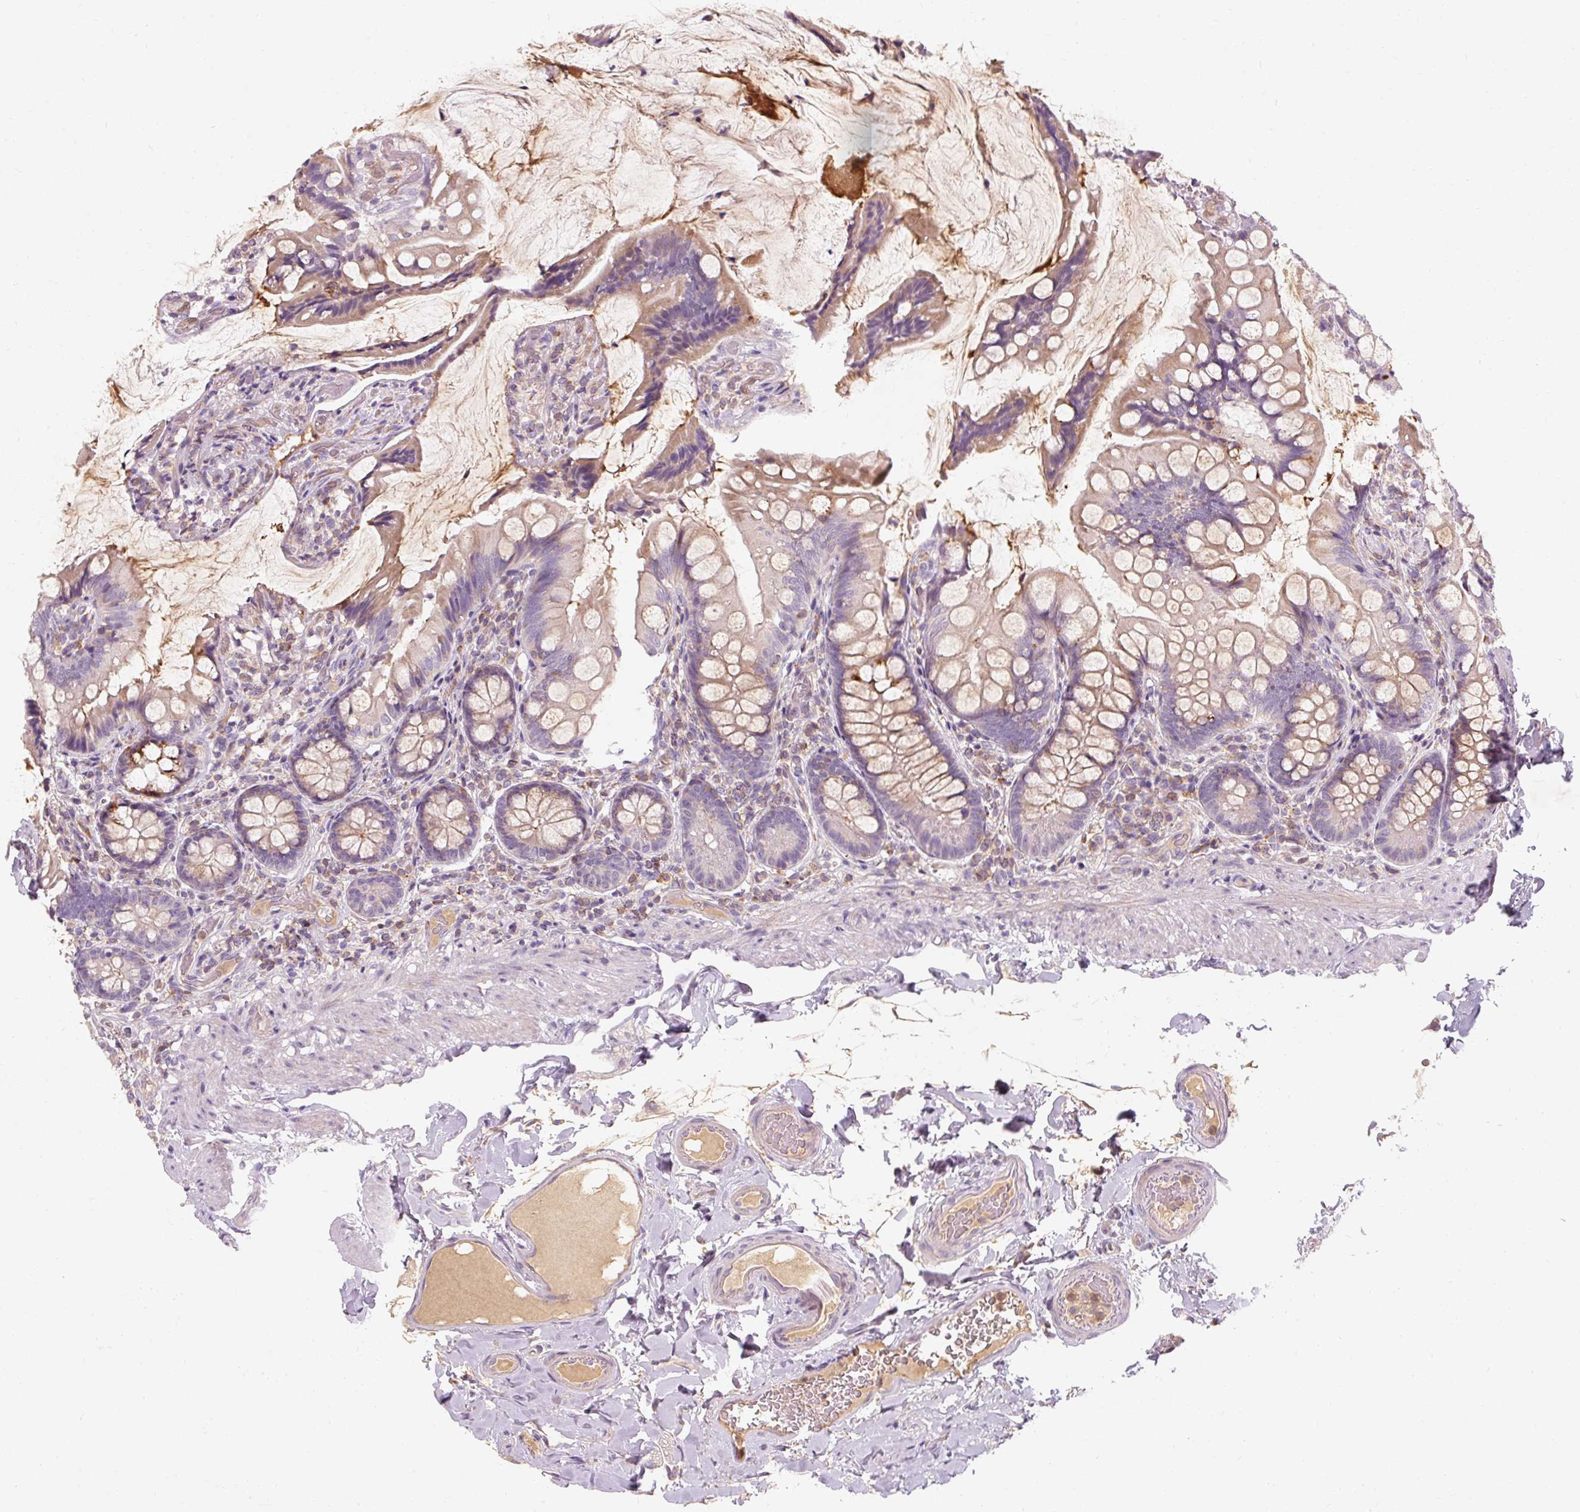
{"staining": {"intensity": "weak", "quantity": "25%-75%", "location": "cytoplasmic/membranous"}, "tissue": "small intestine", "cell_type": "Glandular cells", "image_type": "normal", "snomed": [{"axis": "morphology", "description": "Normal tissue, NOS"}, {"axis": "topography", "description": "Small intestine"}], "caption": "Weak cytoplasmic/membranous expression for a protein is identified in approximately 25%-75% of glandular cells of benign small intestine using IHC.", "gene": "TIGD2", "patient": {"sex": "male", "age": 70}}